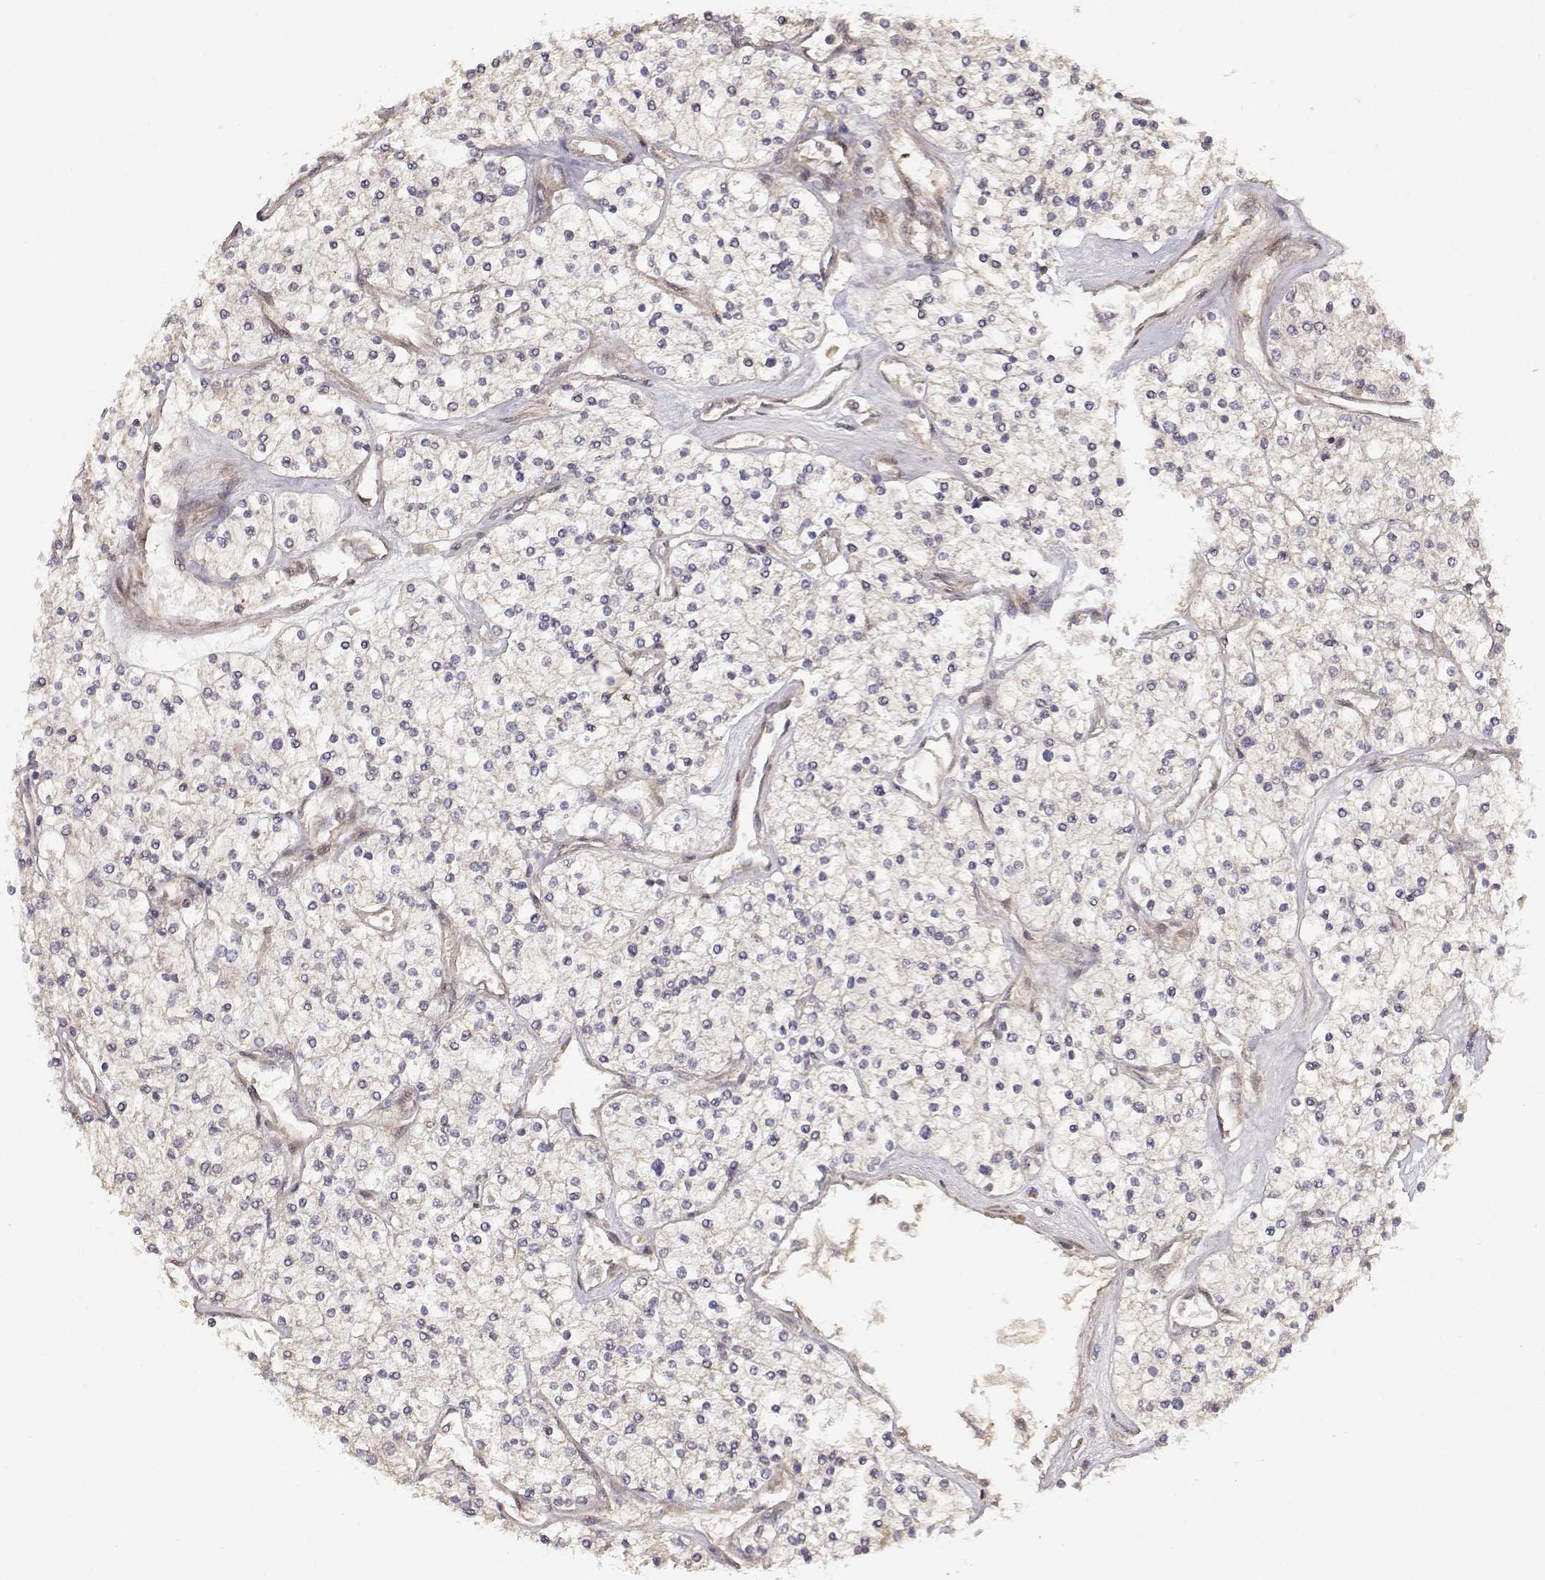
{"staining": {"intensity": "negative", "quantity": "none", "location": "none"}, "tissue": "renal cancer", "cell_type": "Tumor cells", "image_type": "cancer", "snomed": [{"axis": "morphology", "description": "Adenocarcinoma, NOS"}, {"axis": "topography", "description": "Kidney"}], "caption": "Adenocarcinoma (renal) was stained to show a protein in brown. There is no significant staining in tumor cells.", "gene": "PICK1", "patient": {"sex": "male", "age": 80}}